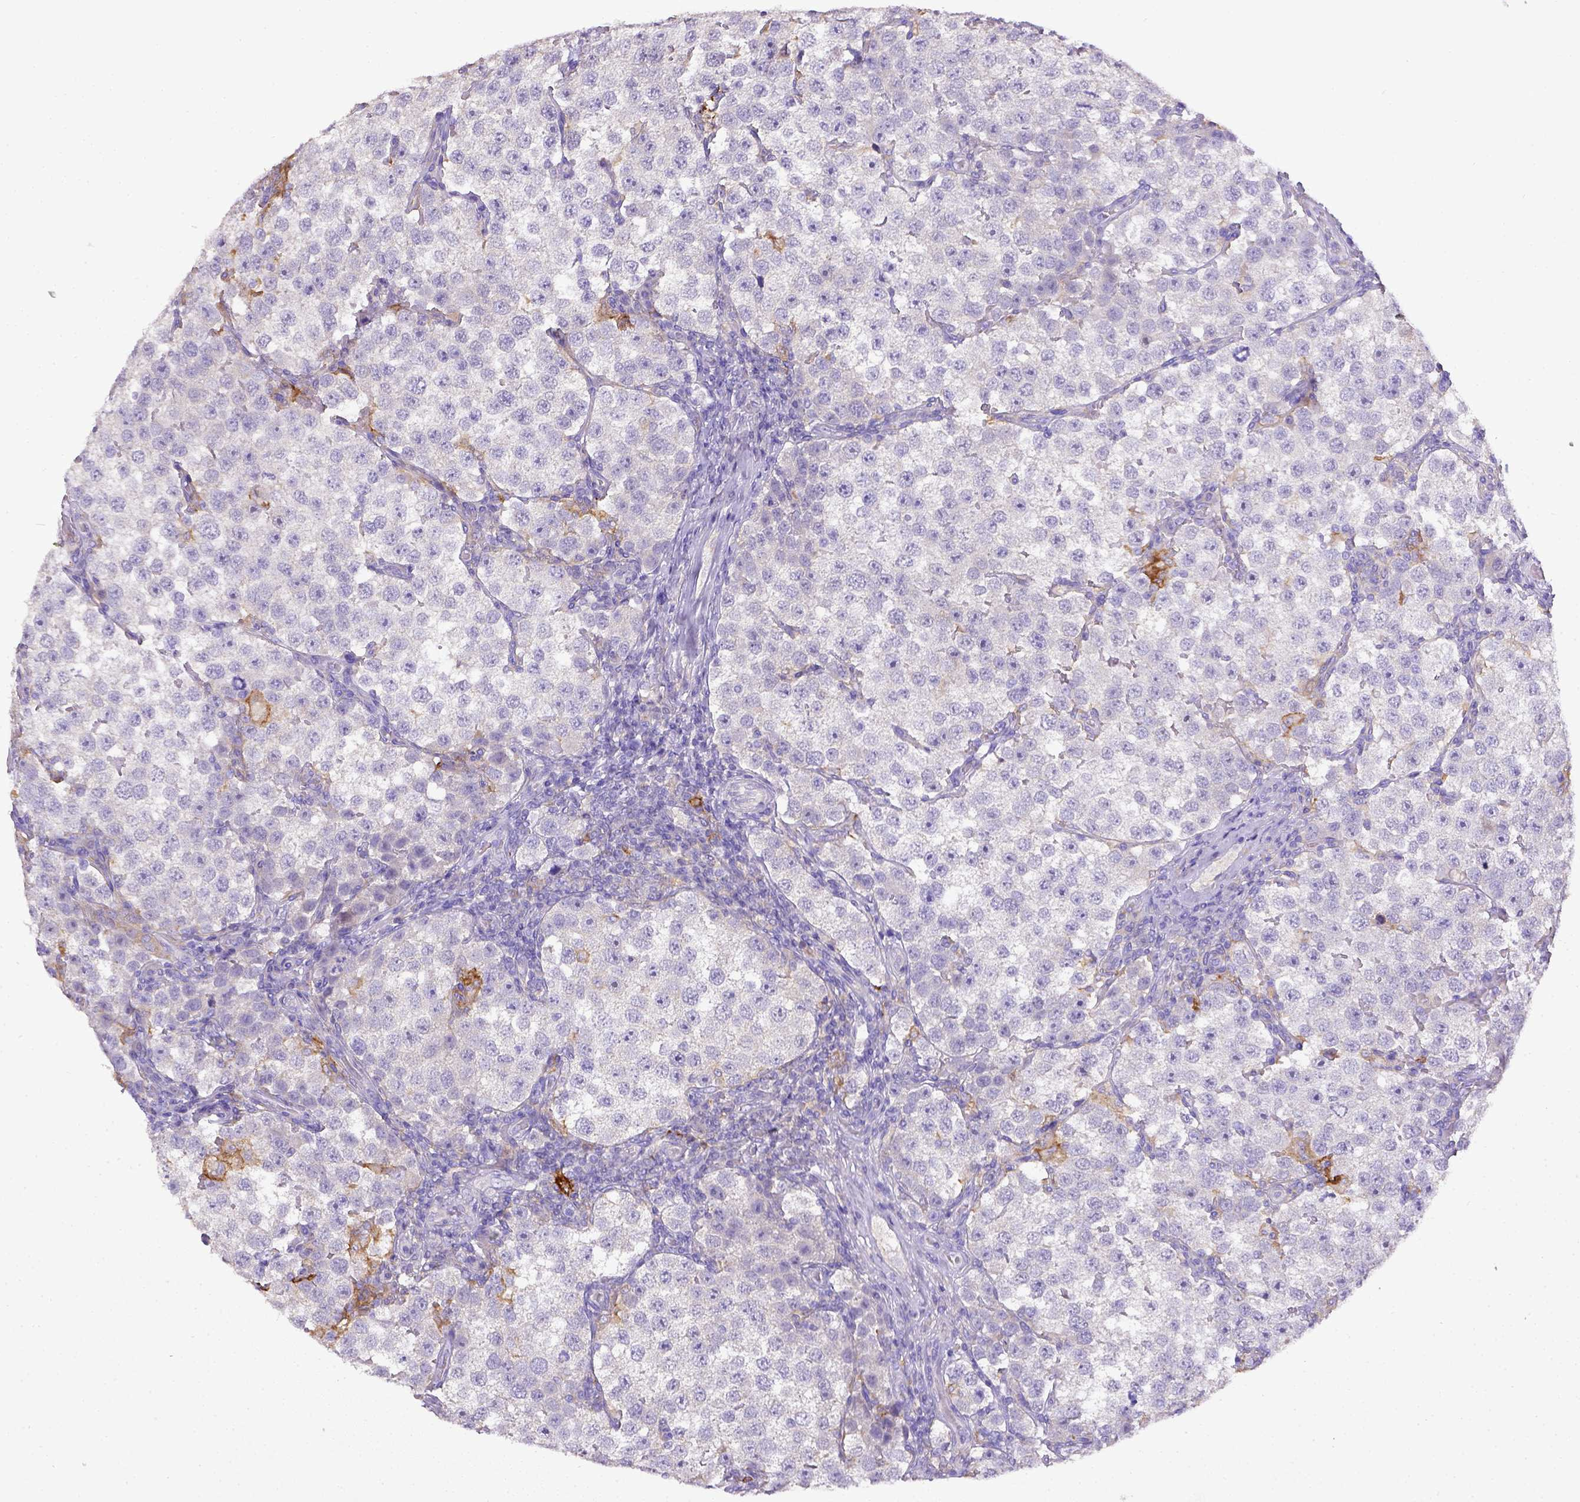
{"staining": {"intensity": "negative", "quantity": "none", "location": "none"}, "tissue": "testis cancer", "cell_type": "Tumor cells", "image_type": "cancer", "snomed": [{"axis": "morphology", "description": "Seminoma, NOS"}, {"axis": "topography", "description": "Testis"}], "caption": "Tumor cells are negative for brown protein staining in testis cancer (seminoma).", "gene": "CD40", "patient": {"sex": "male", "age": 37}}